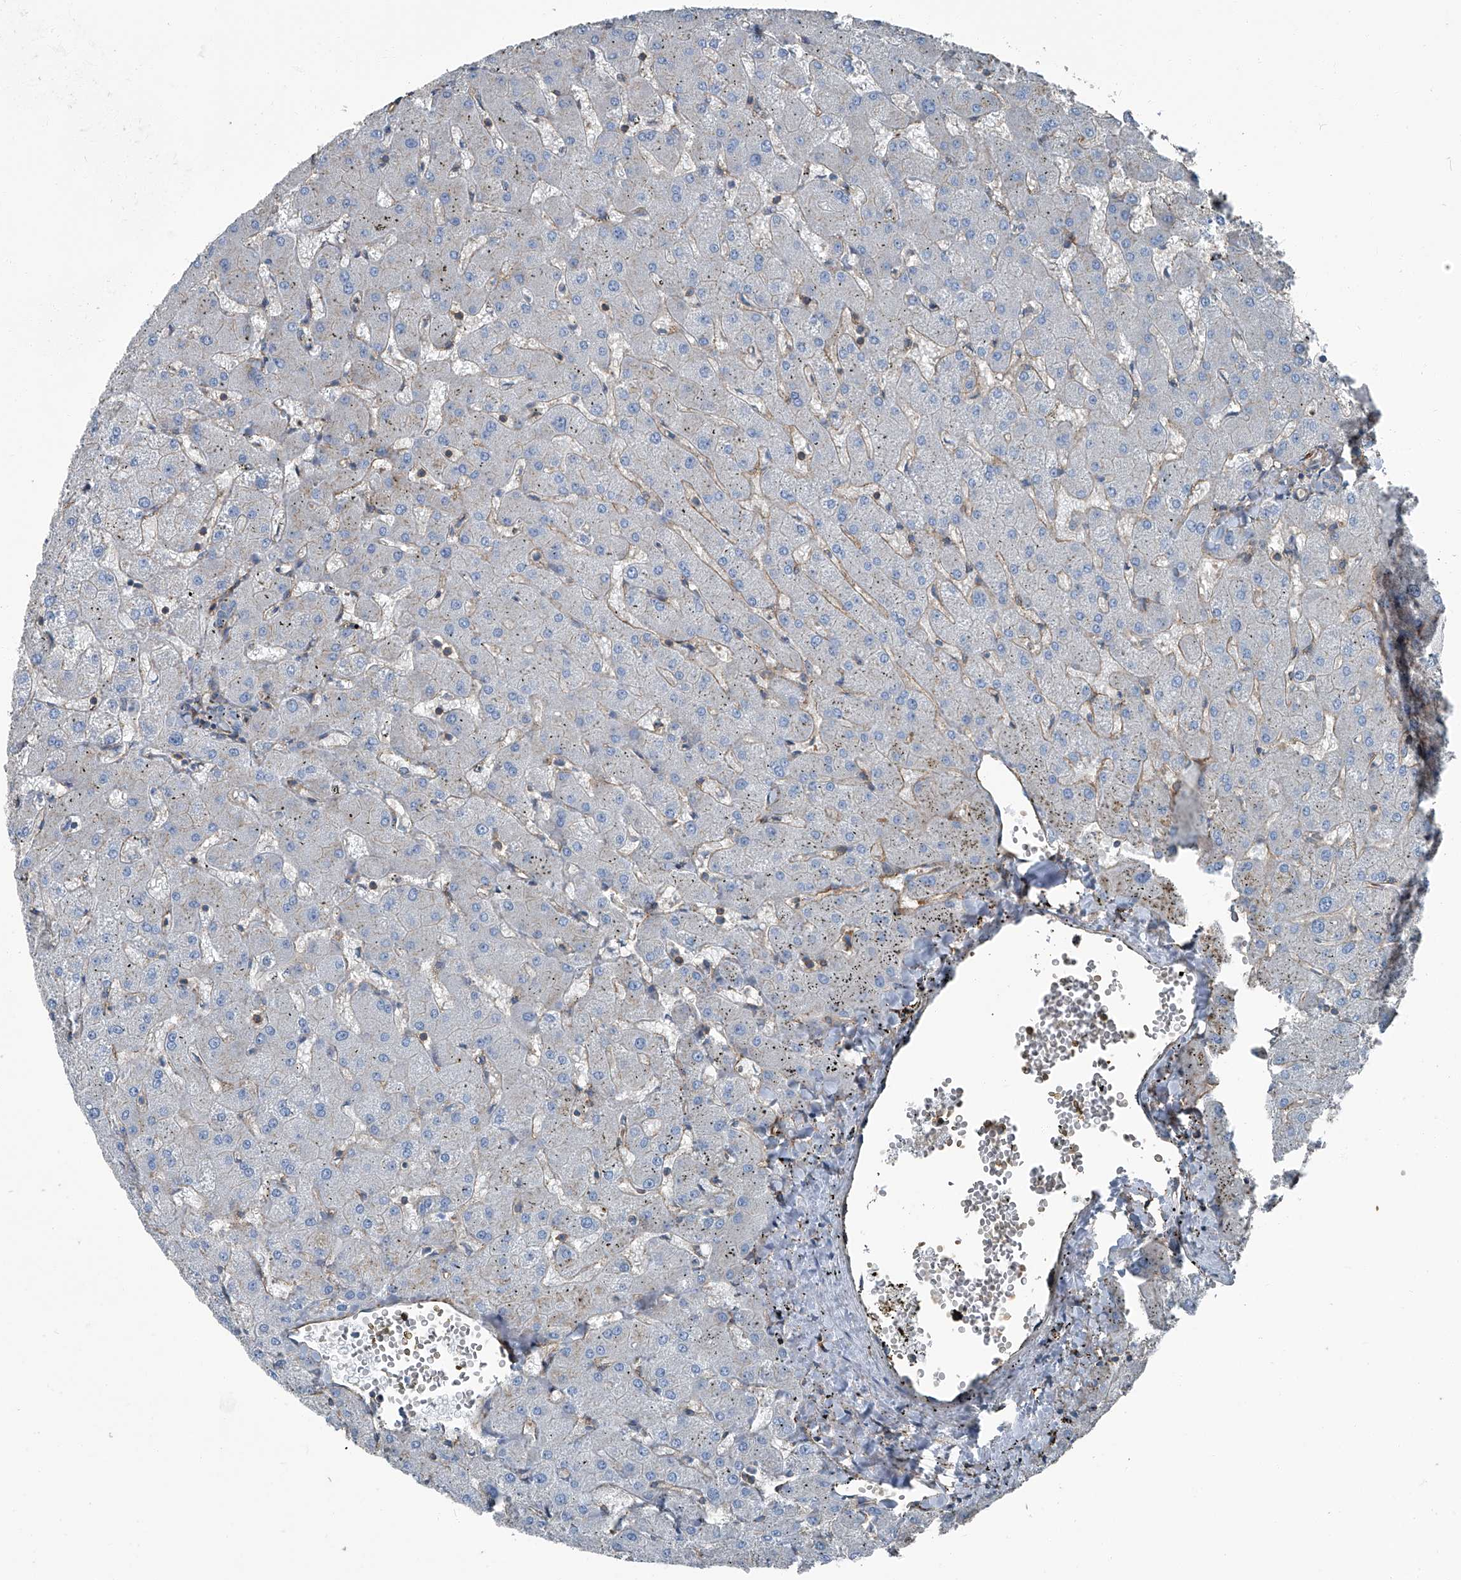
{"staining": {"intensity": "moderate", "quantity": "<25%", "location": "cytoplasmic/membranous"}, "tissue": "liver", "cell_type": "Cholangiocytes", "image_type": "normal", "snomed": [{"axis": "morphology", "description": "Normal tissue, NOS"}, {"axis": "topography", "description": "Liver"}], "caption": "Protein positivity by immunohistochemistry displays moderate cytoplasmic/membranous expression in about <25% of cholangiocytes in benign liver. (DAB IHC, brown staining for protein, blue staining for nuclei).", "gene": "SEPTIN7", "patient": {"sex": "female", "age": 63}}